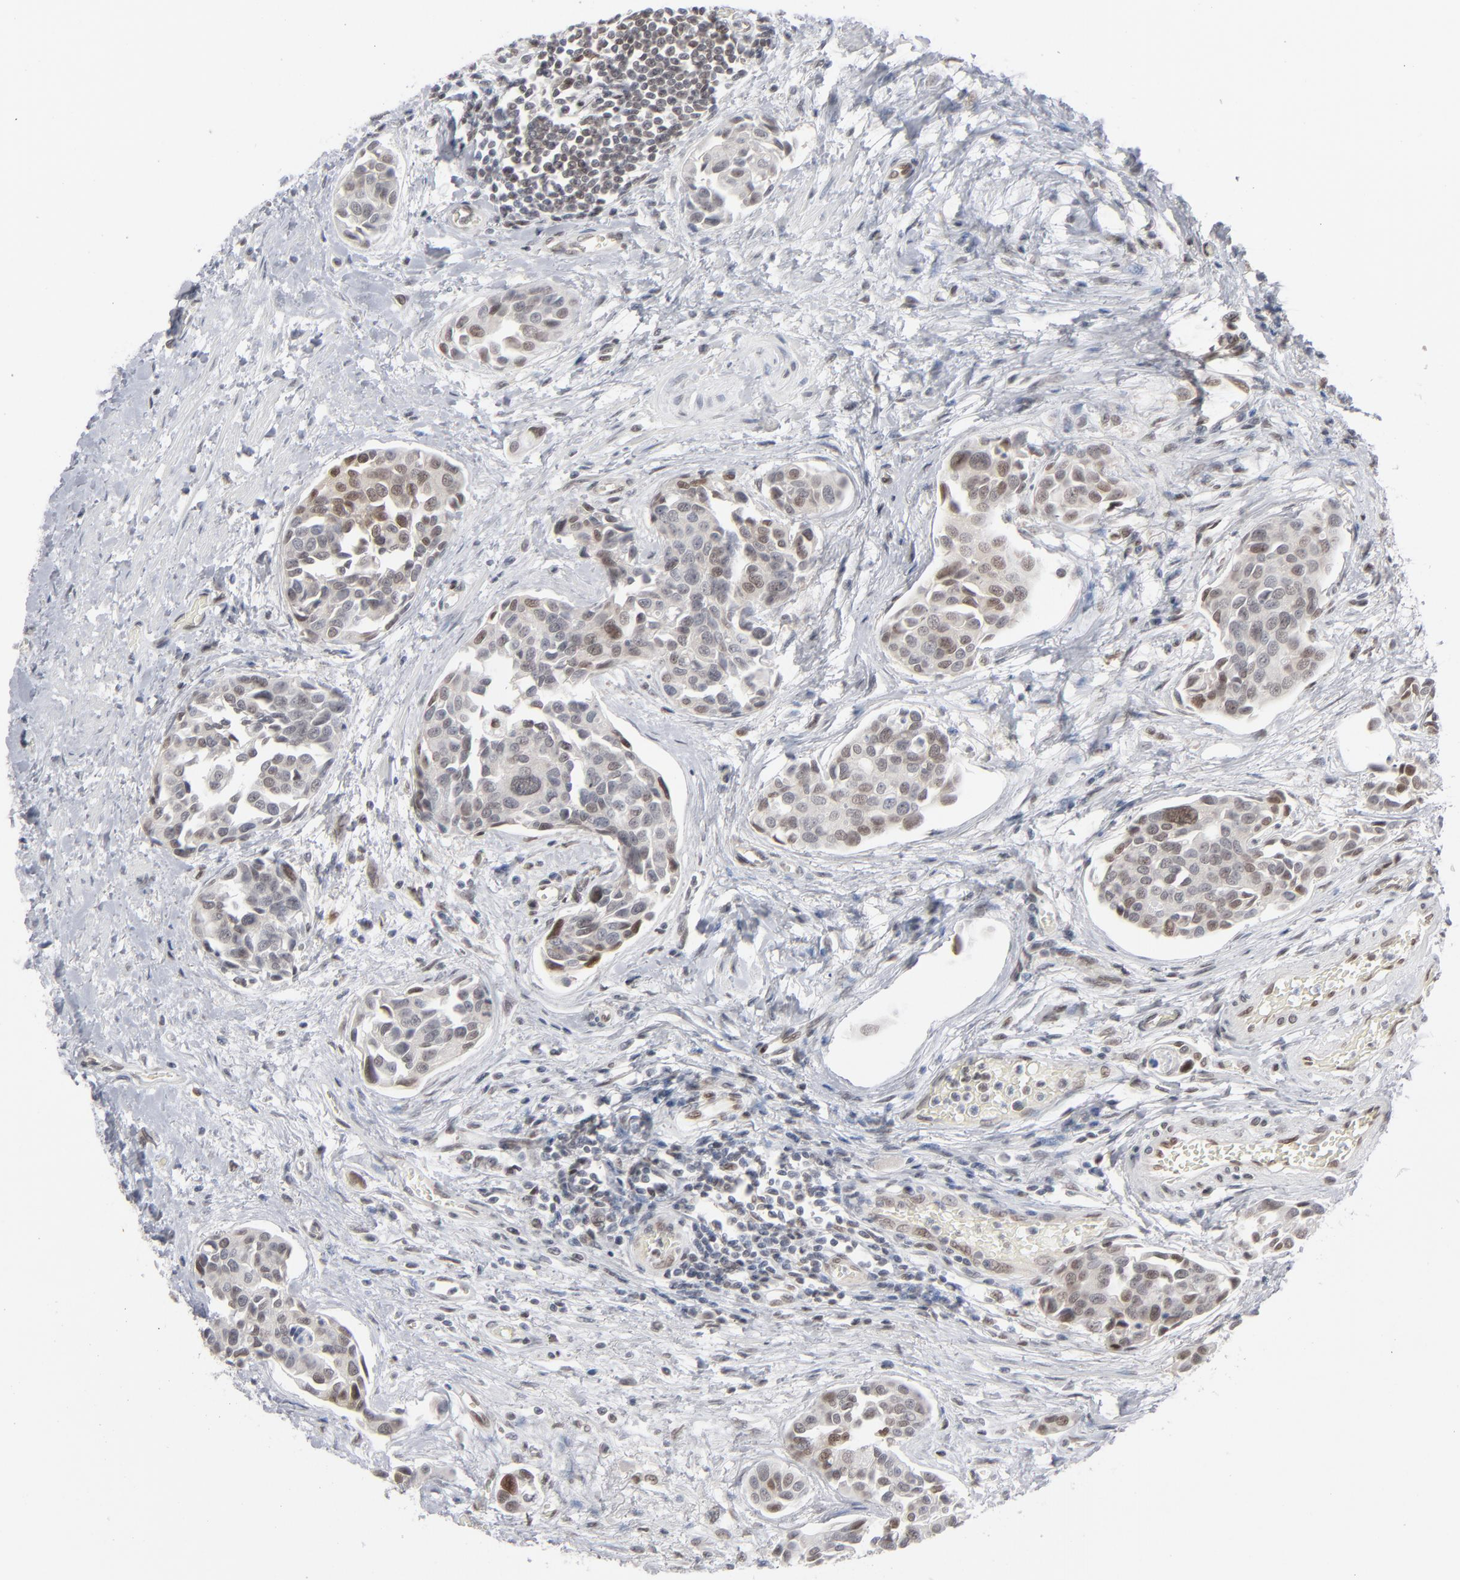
{"staining": {"intensity": "weak", "quantity": "25%-75%", "location": "nuclear"}, "tissue": "urothelial cancer", "cell_type": "Tumor cells", "image_type": "cancer", "snomed": [{"axis": "morphology", "description": "Urothelial carcinoma, High grade"}, {"axis": "topography", "description": "Urinary bladder"}], "caption": "About 25%-75% of tumor cells in urothelial cancer reveal weak nuclear protein positivity as visualized by brown immunohistochemical staining.", "gene": "IRF9", "patient": {"sex": "male", "age": 78}}